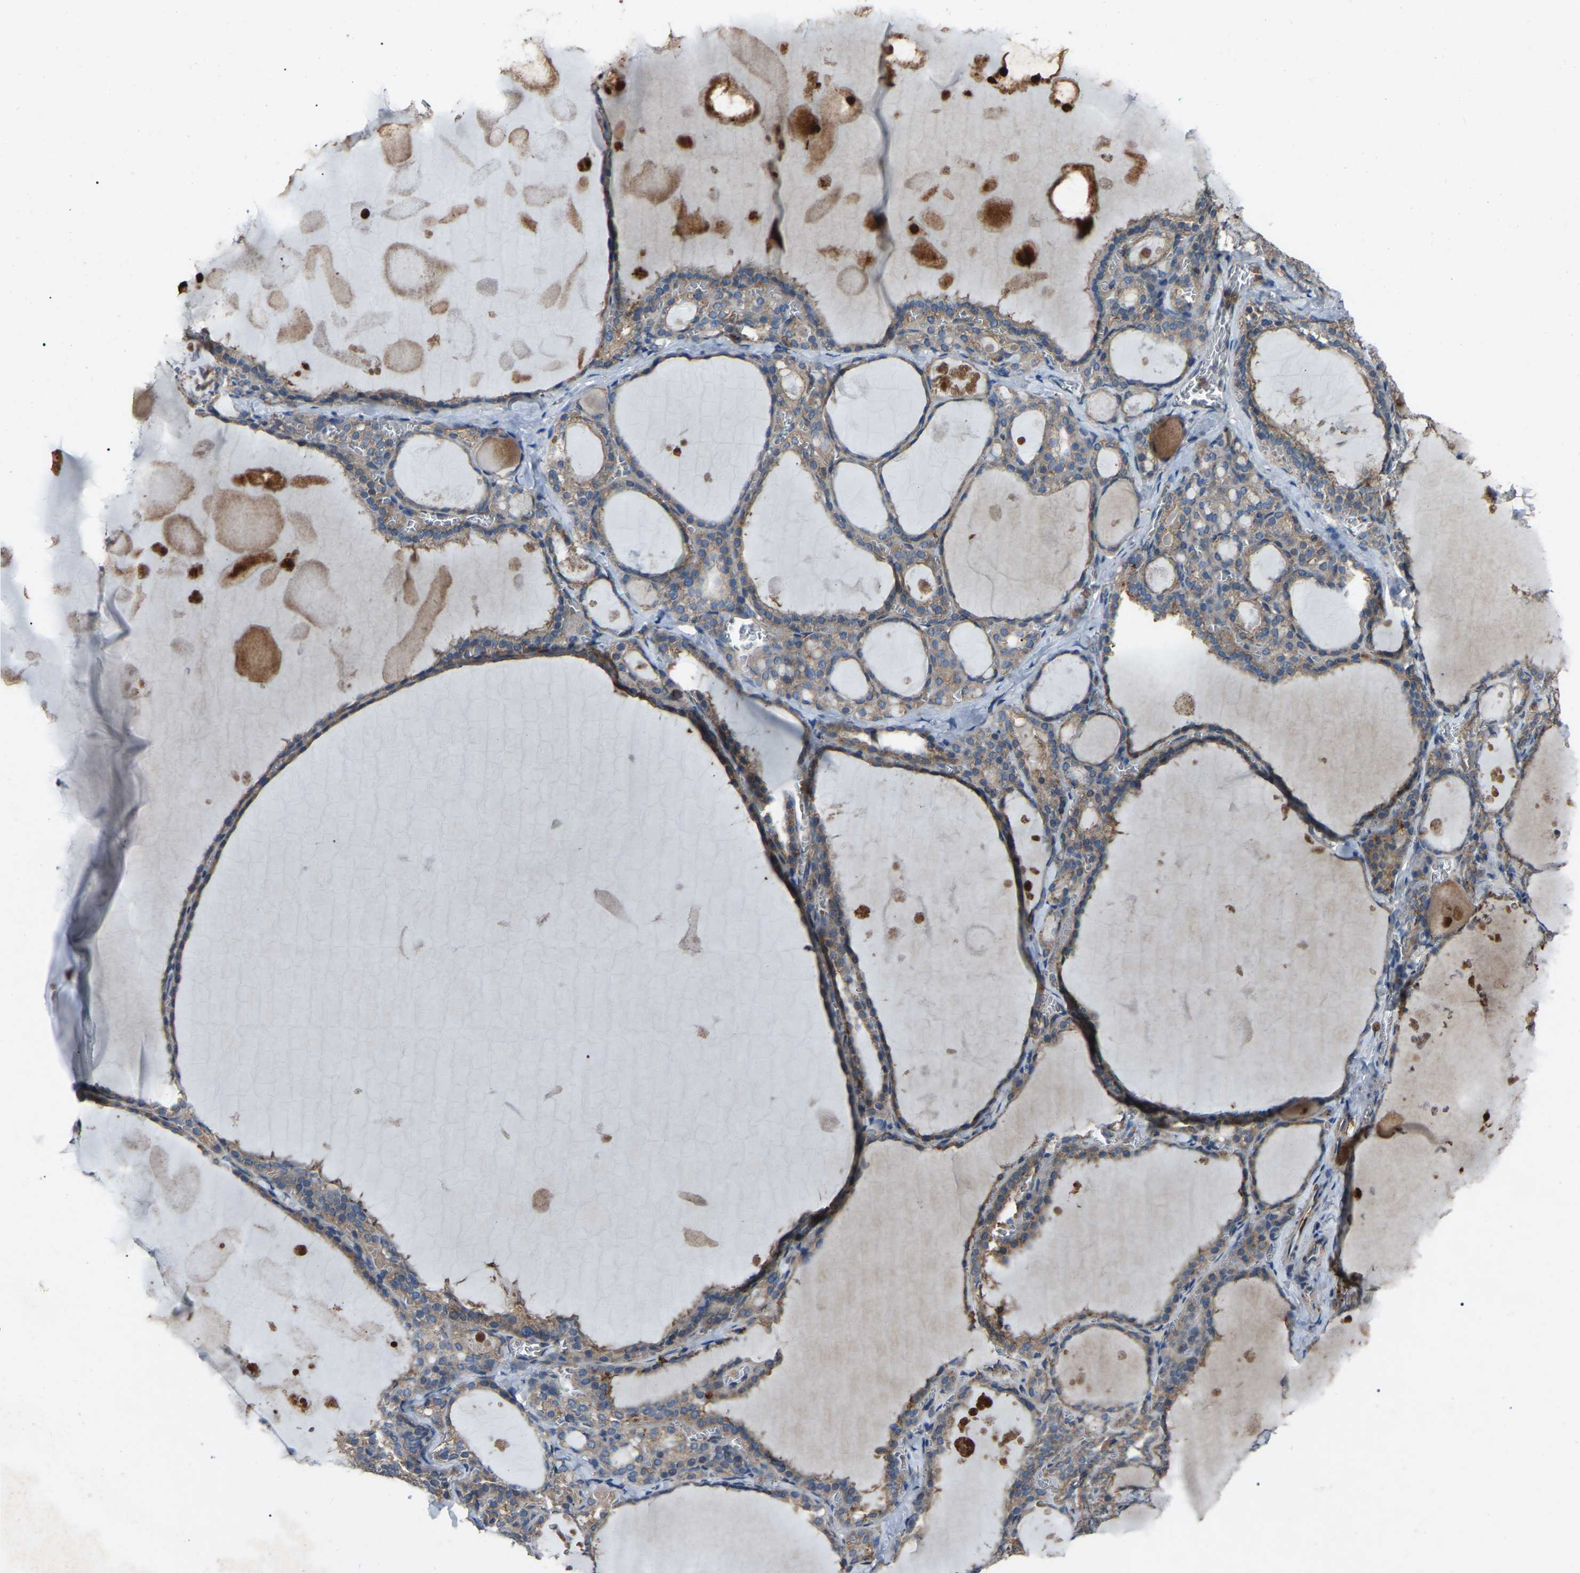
{"staining": {"intensity": "moderate", "quantity": ">75%", "location": "cytoplasmic/membranous"}, "tissue": "thyroid gland", "cell_type": "Glandular cells", "image_type": "normal", "snomed": [{"axis": "morphology", "description": "Normal tissue, NOS"}, {"axis": "topography", "description": "Thyroid gland"}], "caption": "An image of thyroid gland stained for a protein shows moderate cytoplasmic/membranous brown staining in glandular cells.", "gene": "AIMP1", "patient": {"sex": "male", "age": 56}}